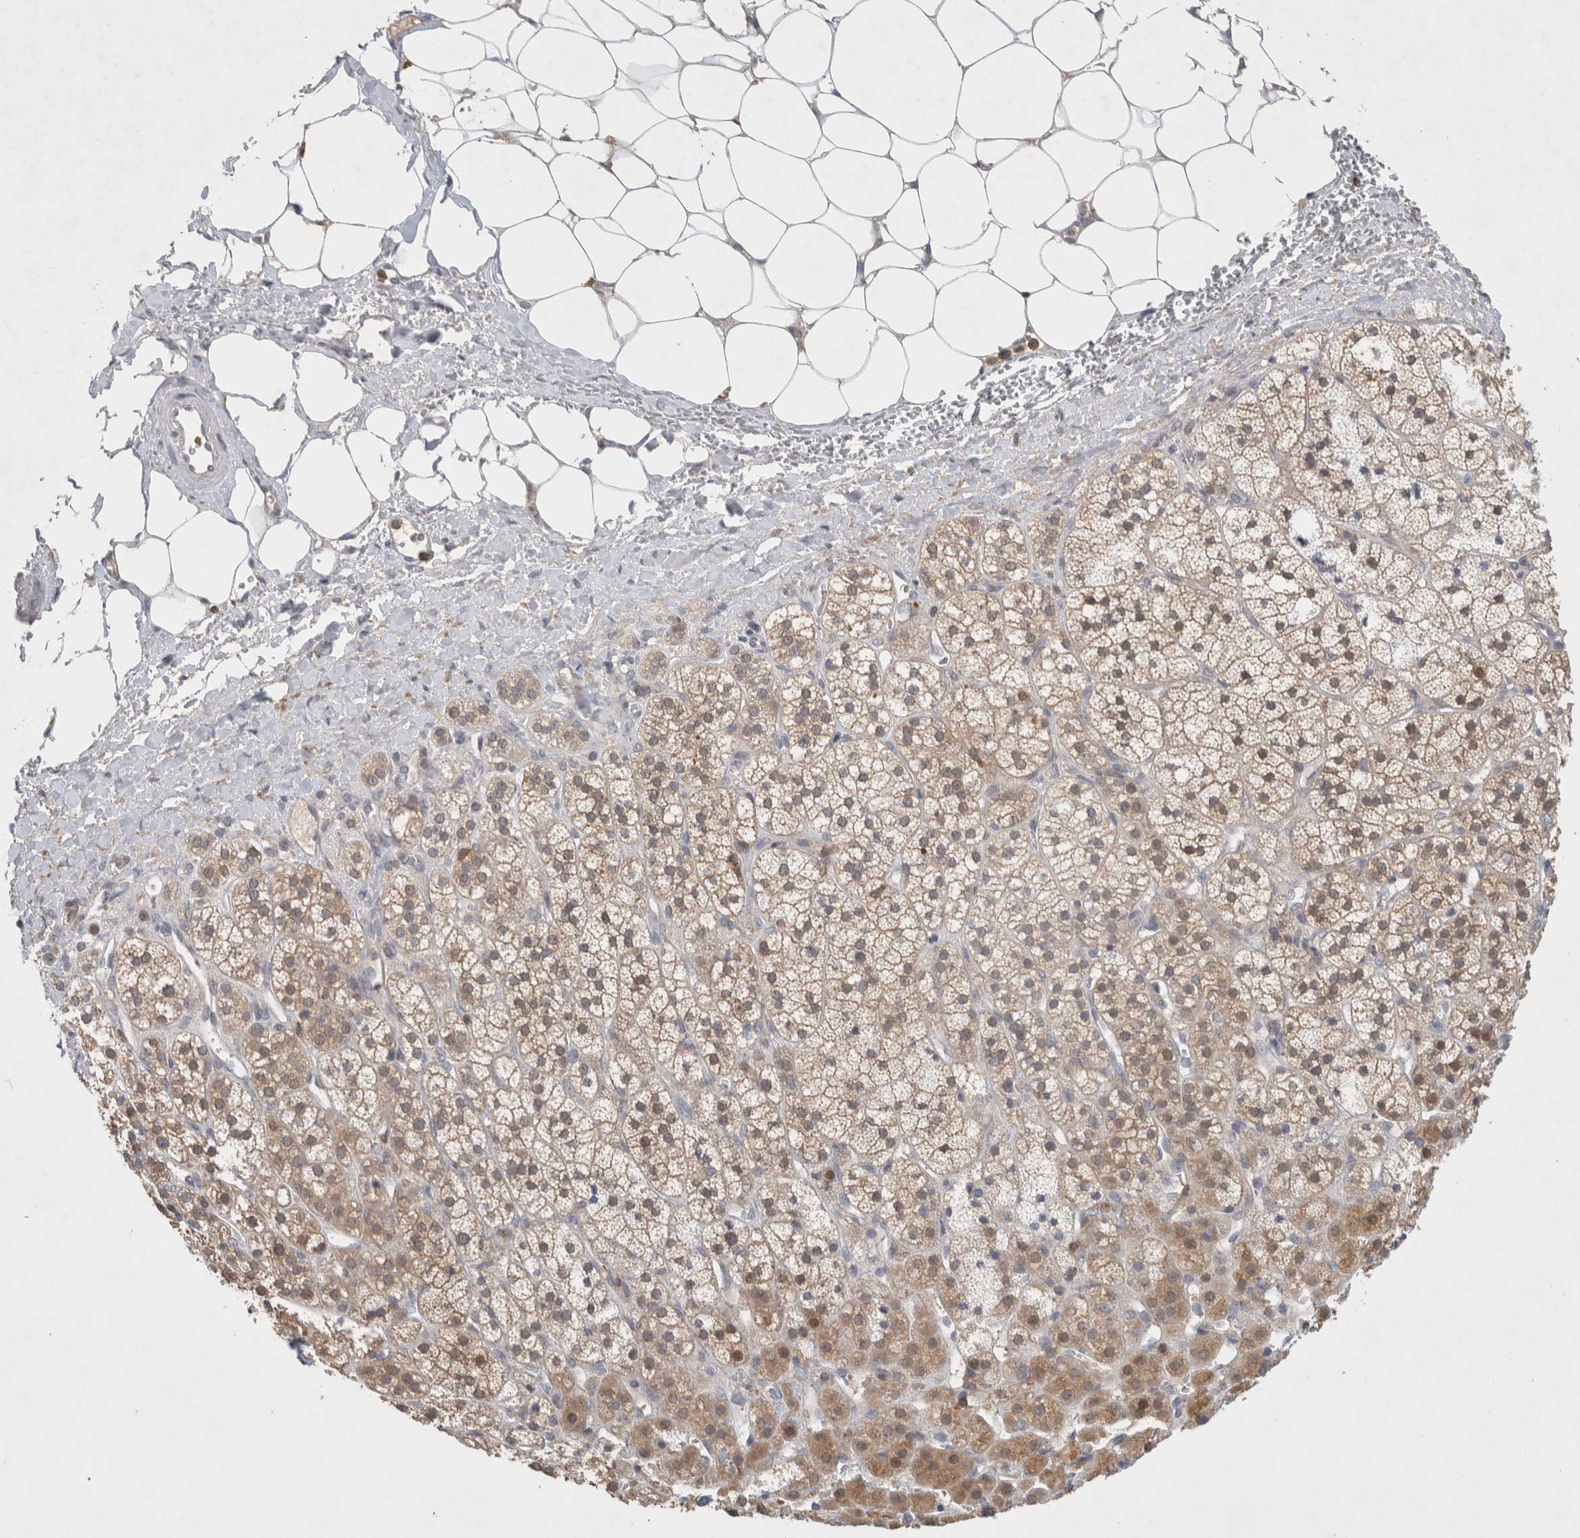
{"staining": {"intensity": "moderate", "quantity": "25%-75%", "location": "cytoplasmic/membranous"}, "tissue": "adrenal gland", "cell_type": "Glandular cells", "image_type": "normal", "snomed": [{"axis": "morphology", "description": "Normal tissue, NOS"}, {"axis": "topography", "description": "Adrenal gland"}], "caption": "Immunohistochemical staining of benign human adrenal gland displays 25%-75% levels of moderate cytoplasmic/membranous protein staining in about 25%-75% of glandular cells.", "gene": "GFRA2", "patient": {"sex": "male", "age": 56}}